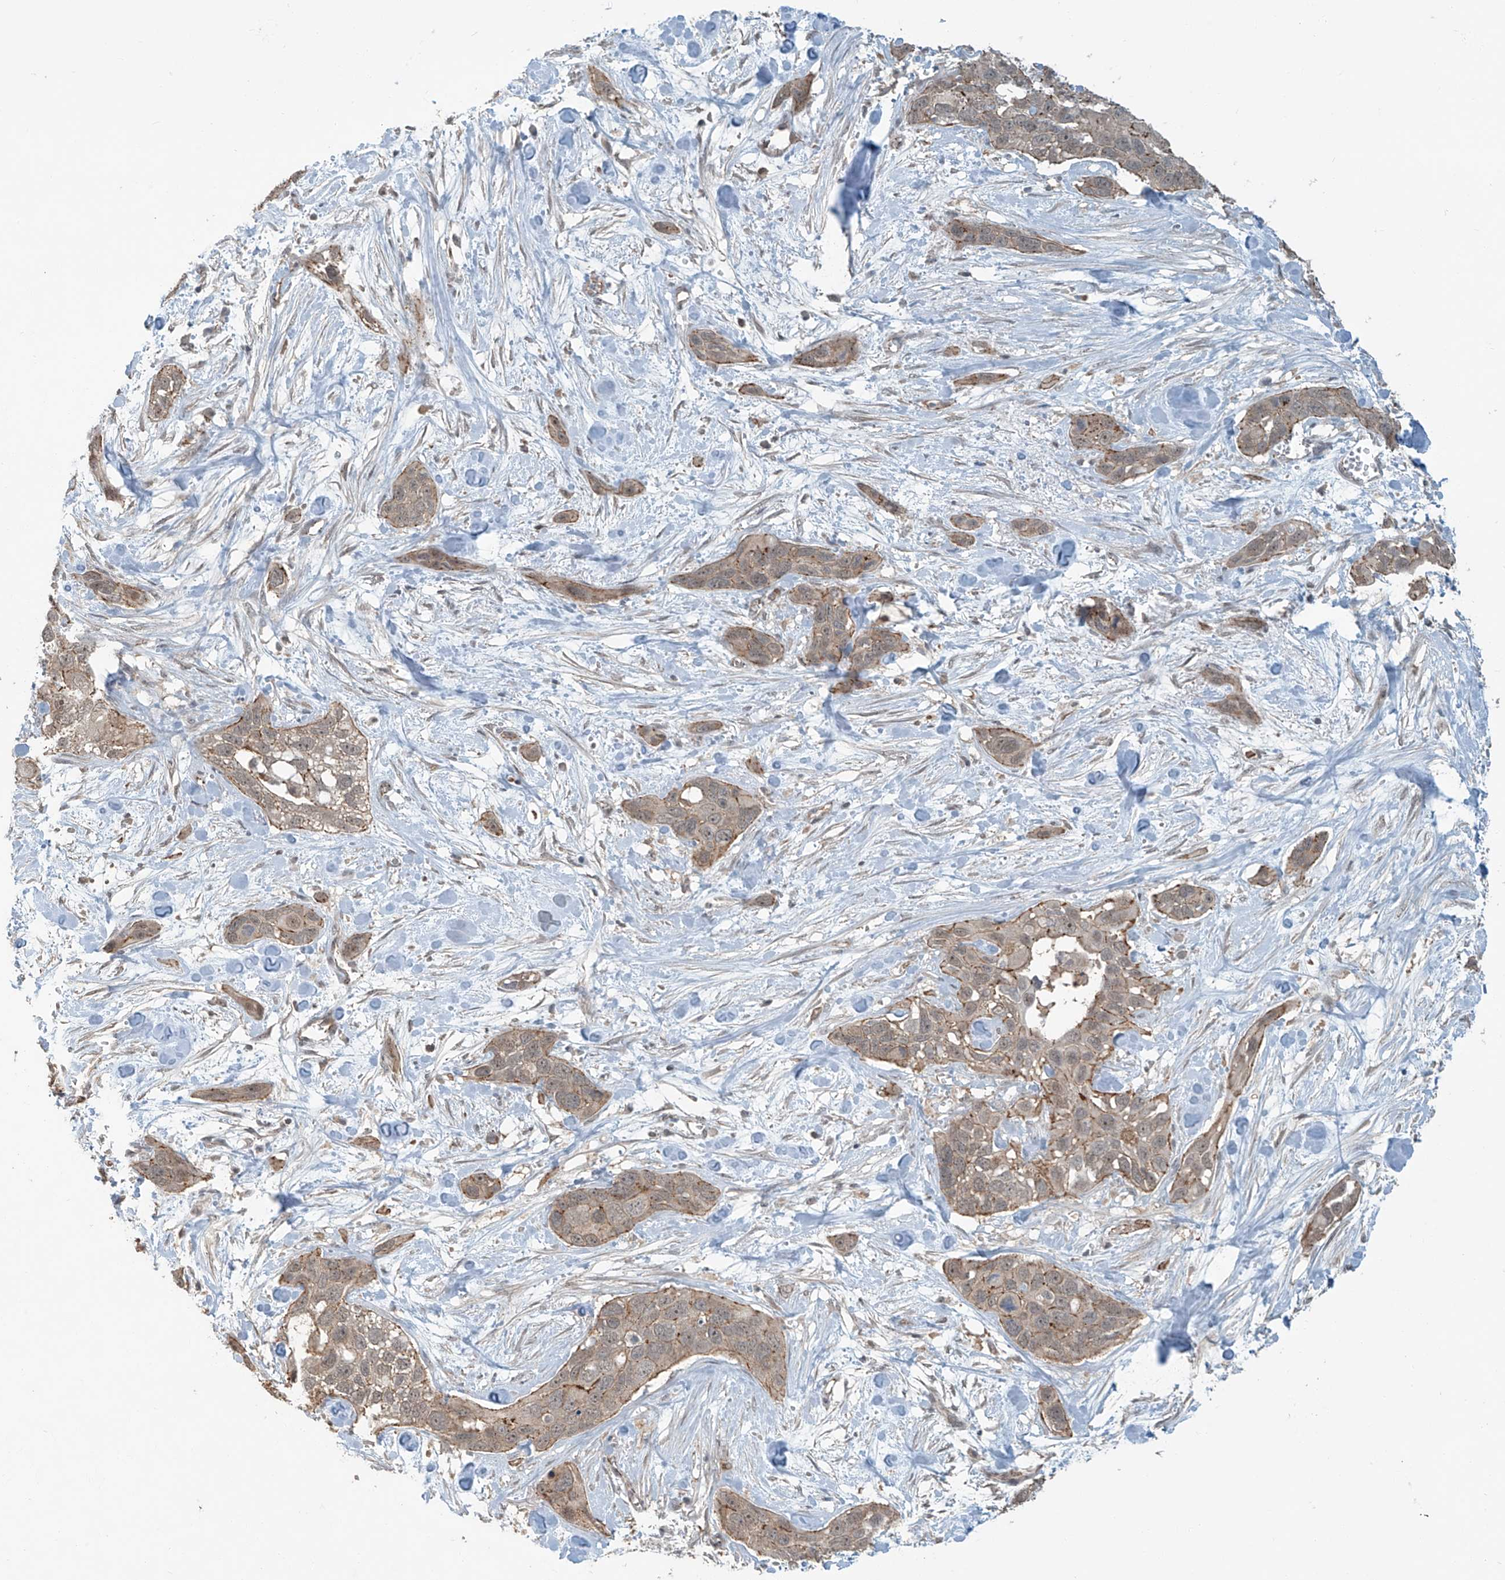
{"staining": {"intensity": "weak", "quantity": ">75%", "location": "cytoplasmic/membranous"}, "tissue": "pancreatic cancer", "cell_type": "Tumor cells", "image_type": "cancer", "snomed": [{"axis": "morphology", "description": "Adenocarcinoma, NOS"}, {"axis": "topography", "description": "Pancreas"}], "caption": "Immunohistochemistry (IHC) of human pancreatic cancer (adenocarcinoma) reveals low levels of weak cytoplasmic/membranous positivity in approximately >75% of tumor cells. (DAB (3,3'-diaminobenzidine) IHC with brightfield microscopy, high magnification).", "gene": "ZNF16", "patient": {"sex": "female", "age": 60}}